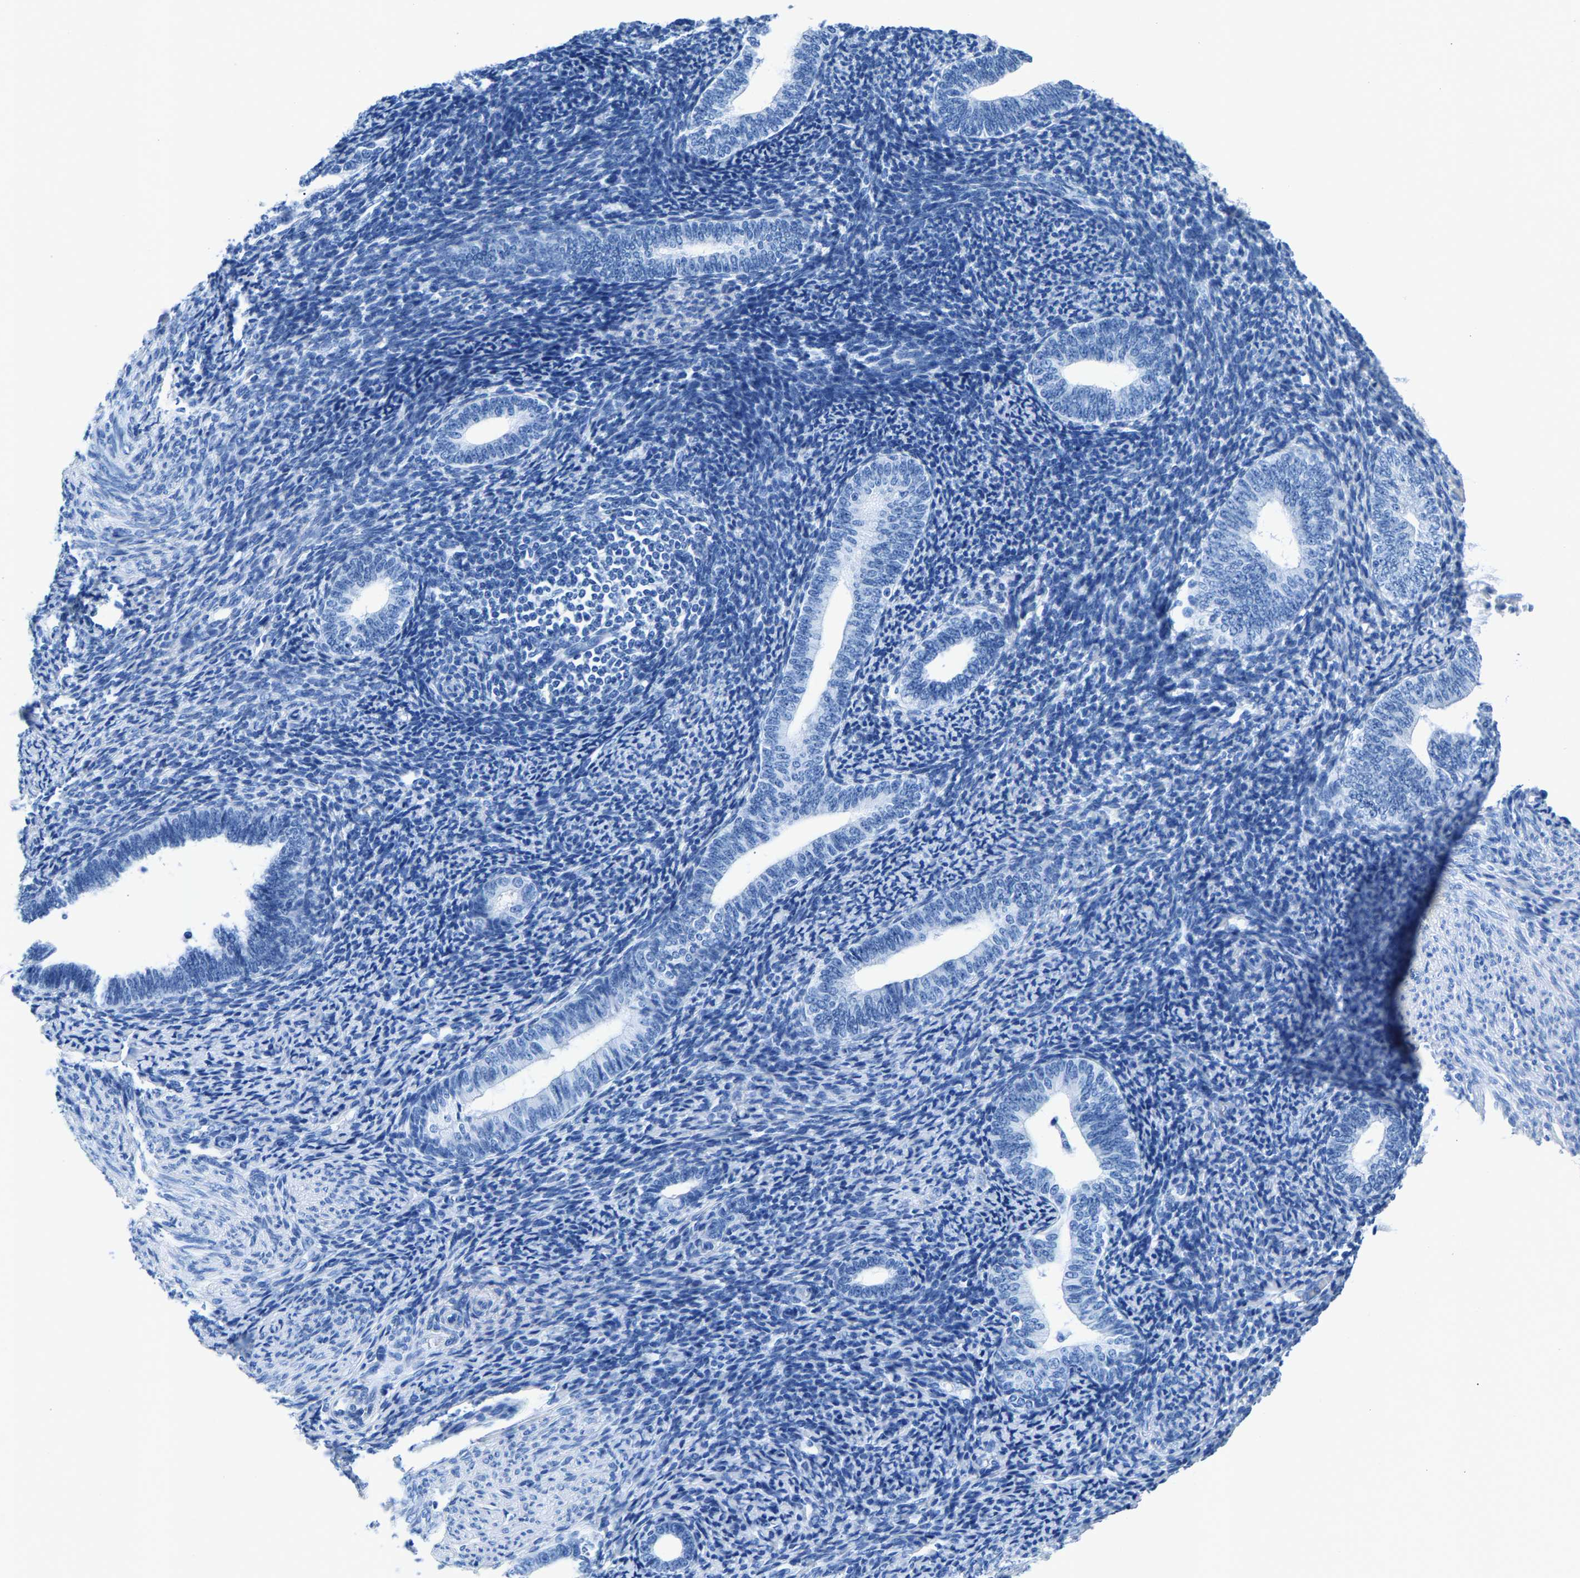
{"staining": {"intensity": "negative", "quantity": "none", "location": "none"}, "tissue": "endometrium", "cell_type": "Cells in endometrial stroma", "image_type": "normal", "snomed": [{"axis": "morphology", "description": "Normal tissue, NOS"}, {"axis": "topography", "description": "Endometrium"}], "caption": "Immunohistochemical staining of normal endometrium shows no significant positivity in cells in endometrial stroma.", "gene": "CPS1", "patient": {"sex": "female", "age": 66}}